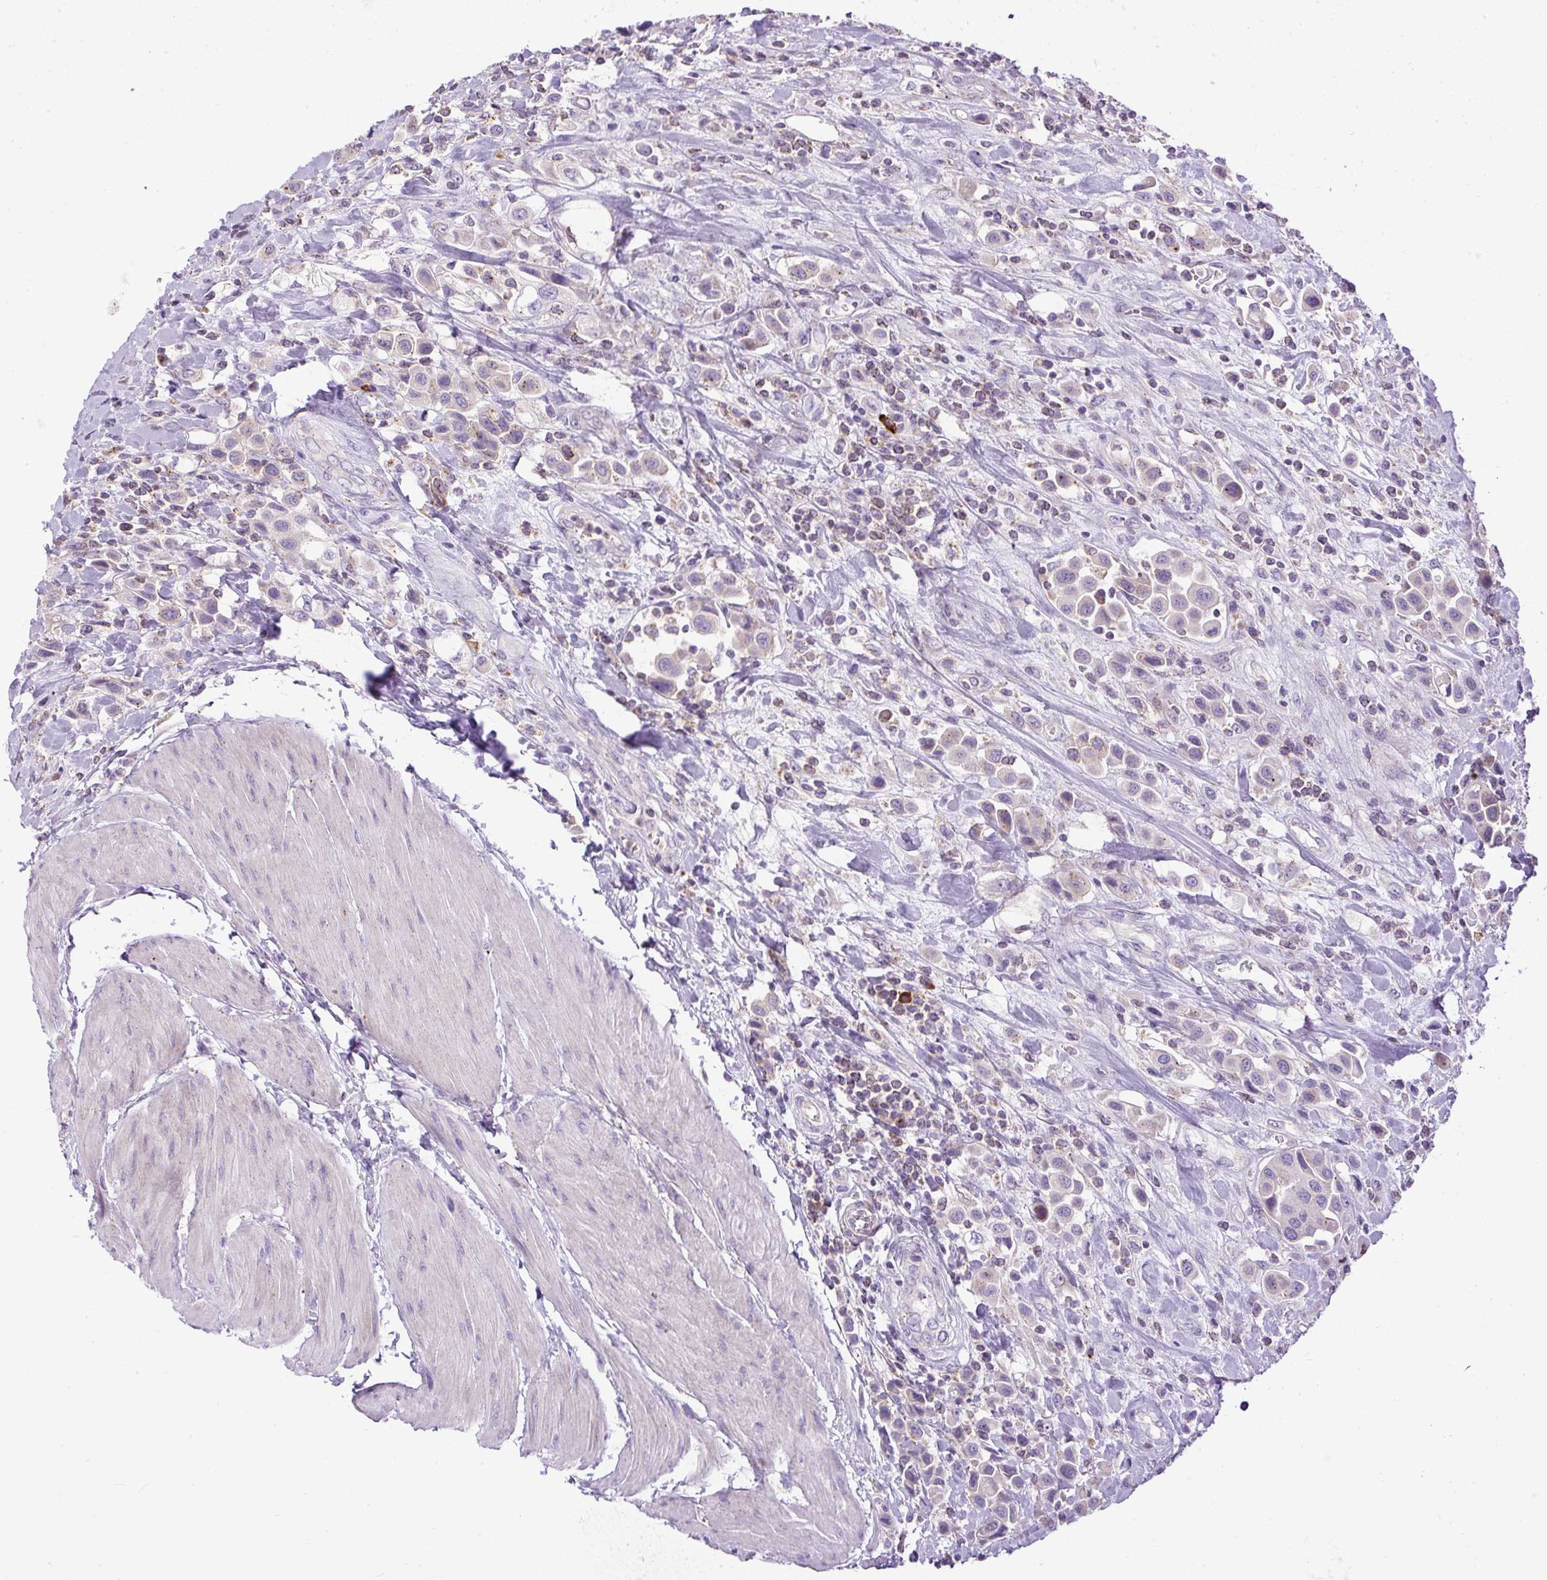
{"staining": {"intensity": "negative", "quantity": "none", "location": "none"}, "tissue": "urothelial cancer", "cell_type": "Tumor cells", "image_type": "cancer", "snomed": [{"axis": "morphology", "description": "Urothelial carcinoma, High grade"}, {"axis": "topography", "description": "Urinary bladder"}], "caption": "This is a histopathology image of IHC staining of high-grade urothelial carcinoma, which shows no staining in tumor cells.", "gene": "CFAP47", "patient": {"sex": "male", "age": 50}}